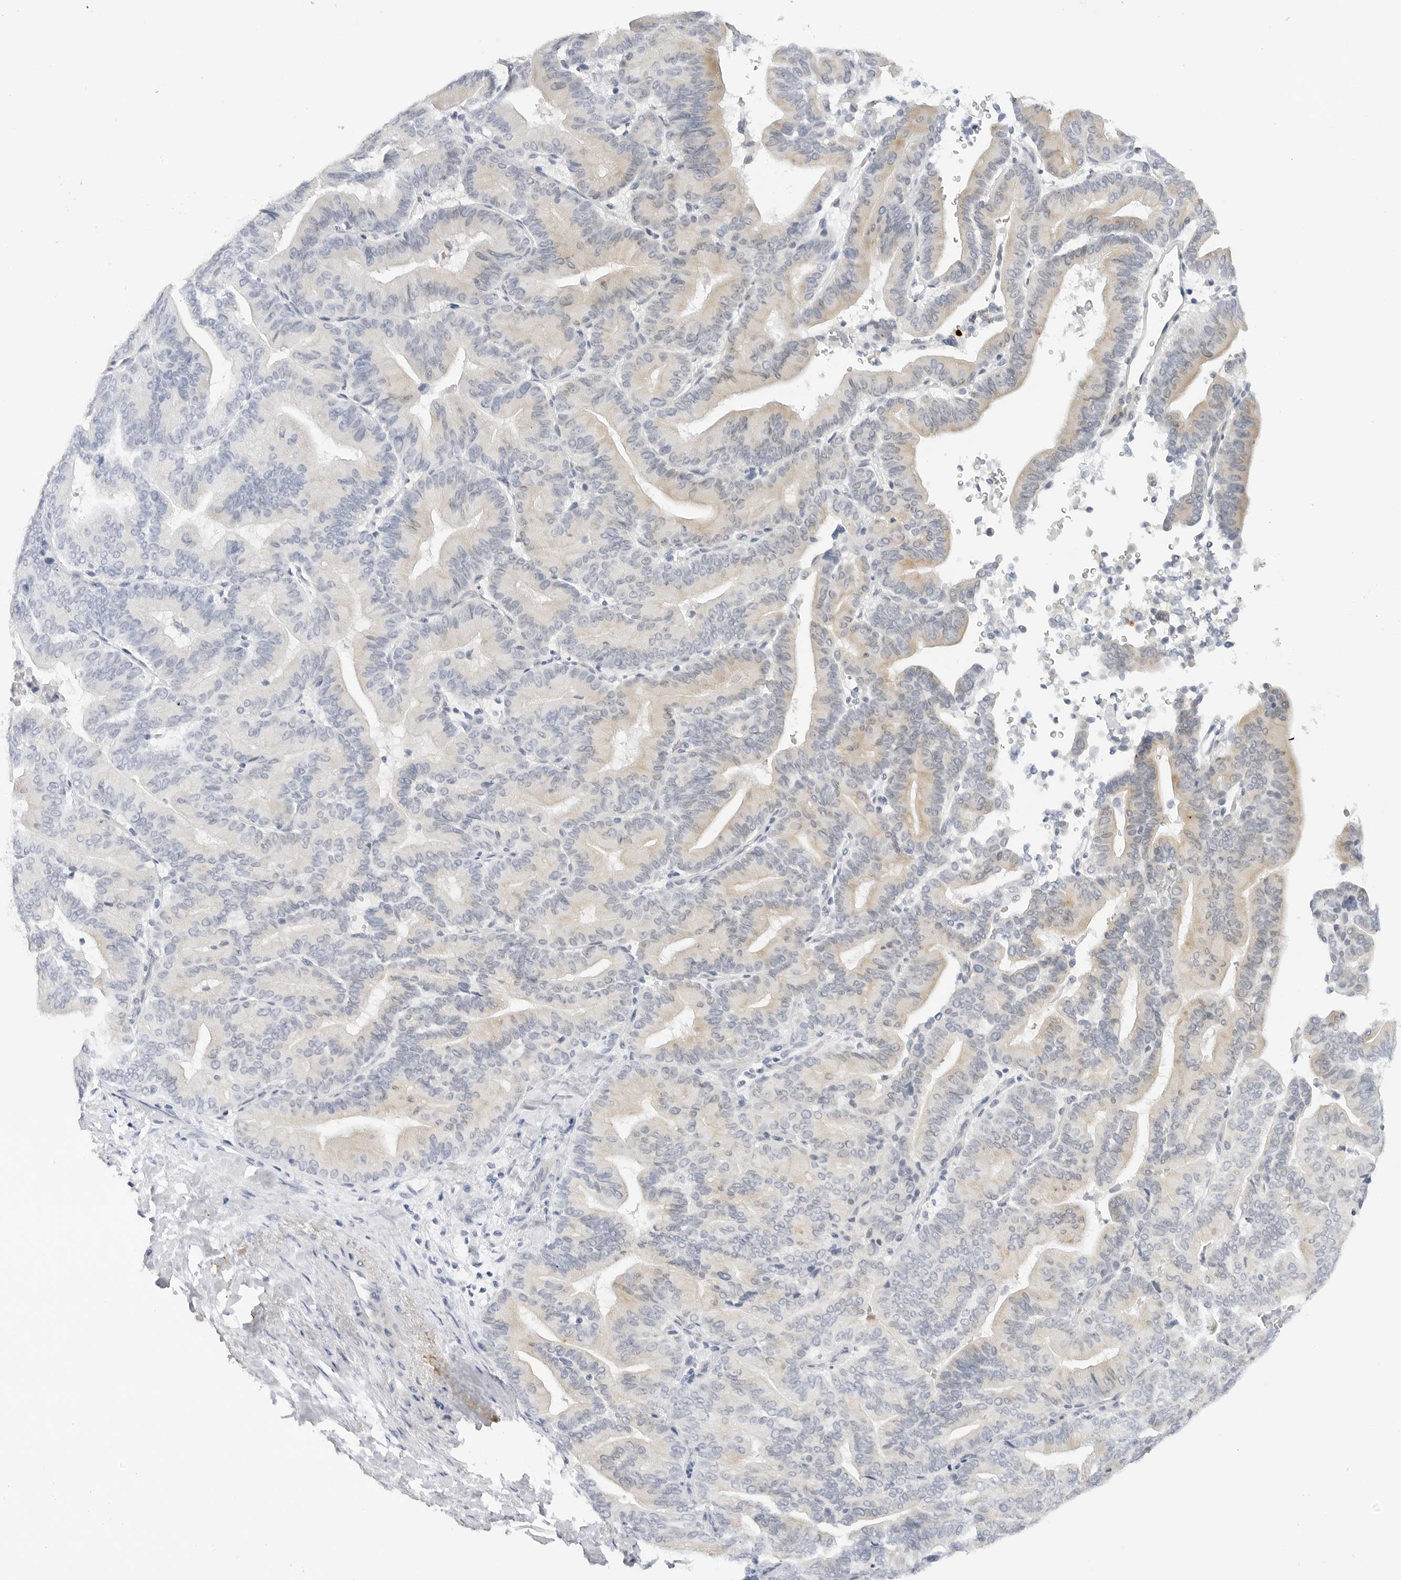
{"staining": {"intensity": "weak", "quantity": "25%-75%", "location": "cytoplasmic/membranous"}, "tissue": "liver cancer", "cell_type": "Tumor cells", "image_type": "cancer", "snomed": [{"axis": "morphology", "description": "Cholangiocarcinoma"}, {"axis": "topography", "description": "Liver"}], "caption": "Liver cancer (cholangiocarcinoma) tissue shows weak cytoplasmic/membranous positivity in approximately 25%-75% of tumor cells", "gene": "MAP2K5", "patient": {"sex": "female", "age": 75}}